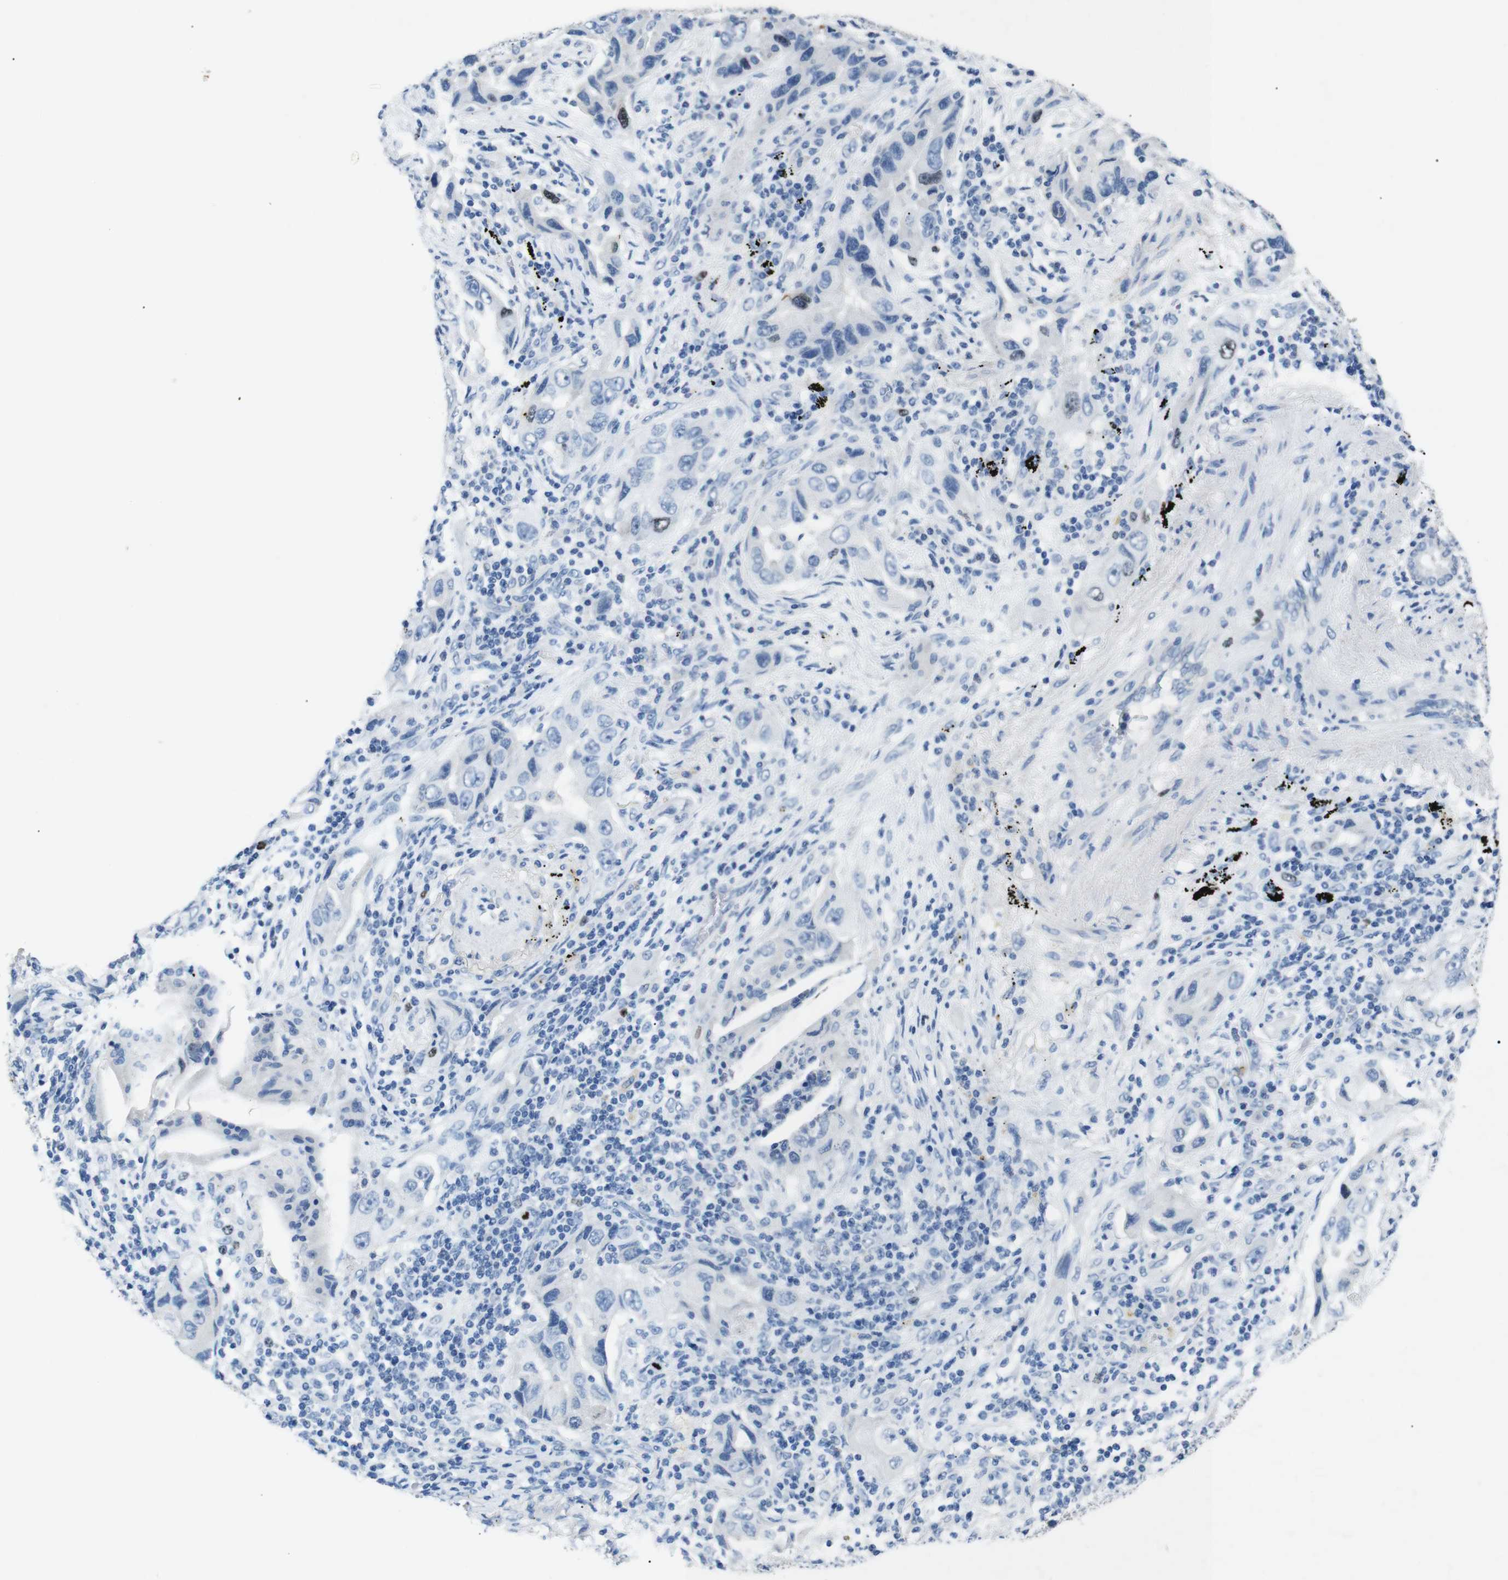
{"staining": {"intensity": "moderate", "quantity": "<25%", "location": "nuclear"}, "tissue": "lung cancer", "cell_type": "Tumor cells", "image_type": "cancer", "snomed": [{"axis": "morphology", "description": "Adenocarcinoma, NOS"}, {"axis": "topography", "description": "Lung"}], "caption": "High-magnification brightfield microscopy of lung cancer (adenocarcinoma) stained with DAB (3,3'-diaminobenzidine) (brown) and counterstained with hematoxylin (blue). tumor cells exhibit moderate nuclear staining is identified in approximately<25% of cells.", "gene": "INCENP", "patient": {"sex": "female", "age": 65}}